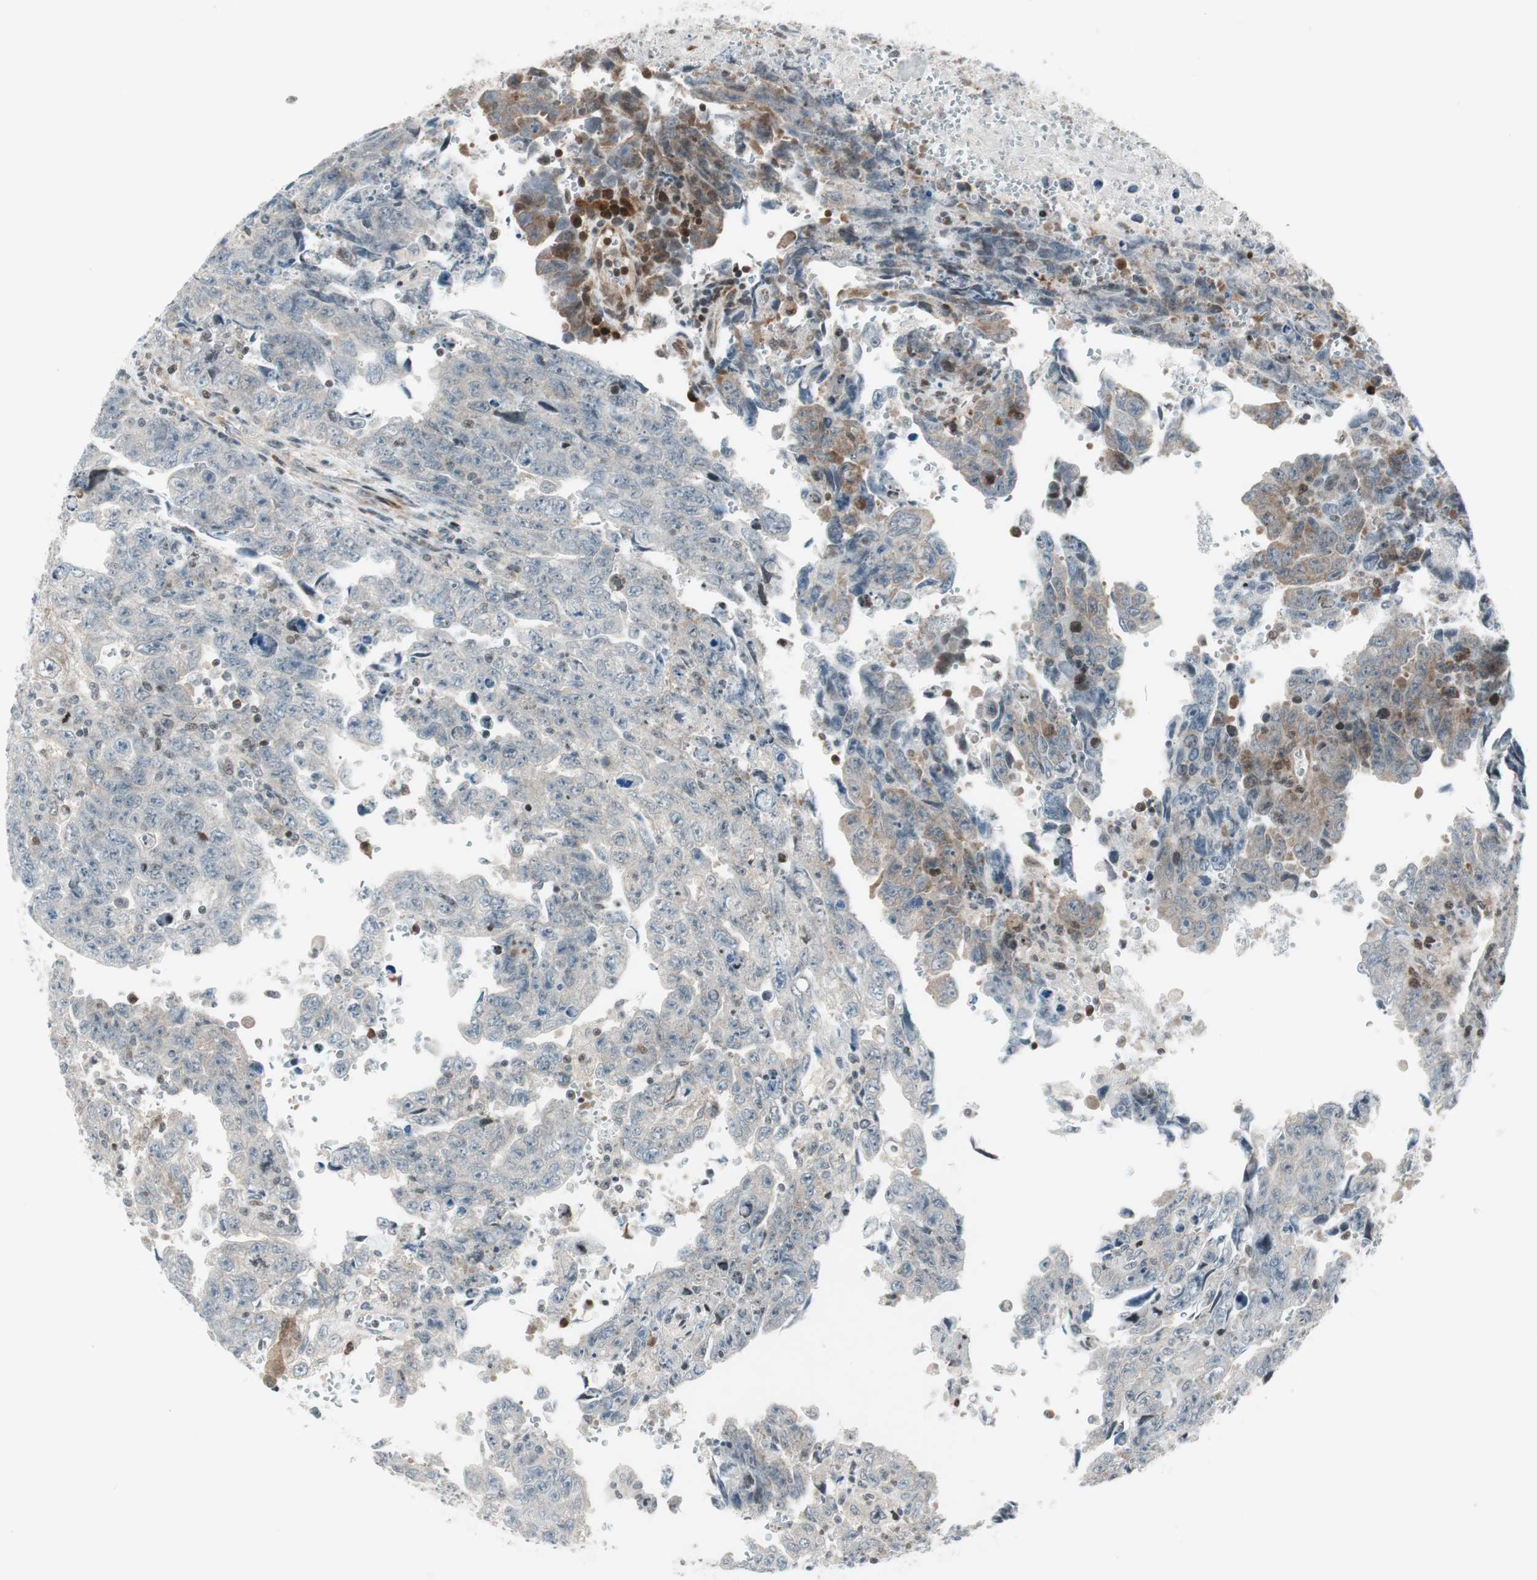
{"staining": {"intensity": "weak", "quantity": "25%-75%", "location": "cytoplasmic/membranous"}, "tissue": "testis cancer", "cell_type": "Tumor cells", "image_type": "cancer", "snomed": [{"axis": "morphology", "description": "Carcinoma, Embryonal, NOS"}, {"axis": "topography", "description": "Testis"}], "caption": "This histopathology image reveals embryonal carcinoma (testis) stained with immunohistochemistry (IHC) to label a protein in brown. The cytoplasmic/membranous of tumor cells show weak positivity for the protein. Nuclei are counter-stained blue.", "gene": "TPT1", "patient": {"sex": "male", "age": 28}}